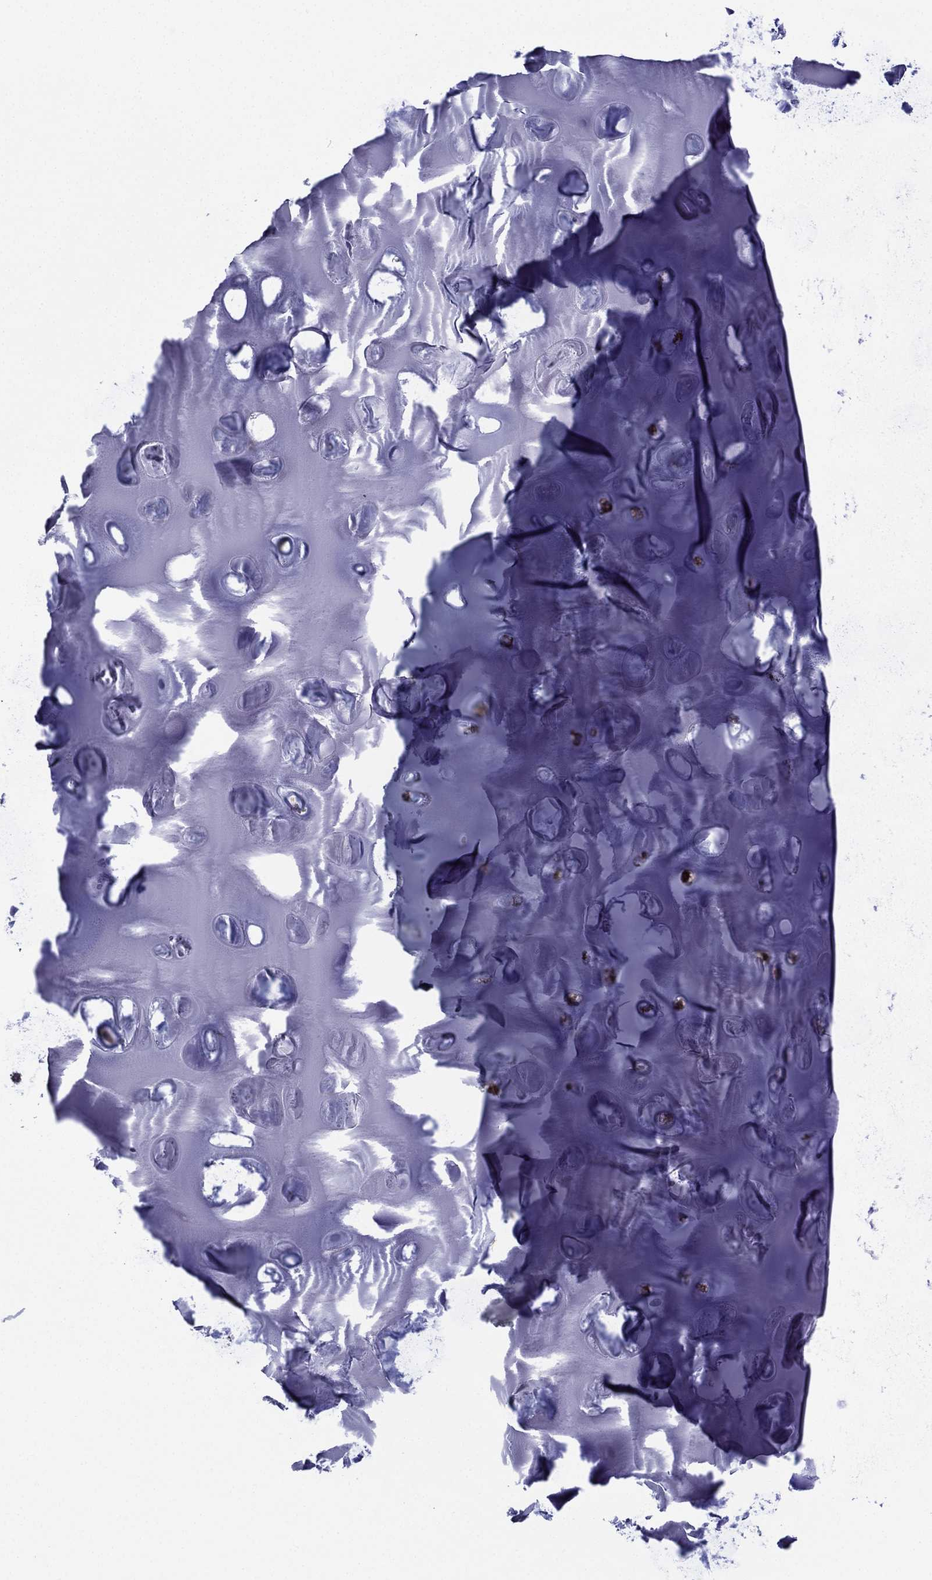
{"staining": {"intensity": "strong", "quantity": "<25%", "location": "cytoplasmic/membranous,nuclear"}, "tissue": "soft tissue", "cell_type": "Chondrocytes", "image_type": "normal", "snomed": [{"axis": "morphology", "description": "Normal tissue, NOS"}, {"axis": "morphology", "description": "Squamous cell carcinoma, NOS"}, {"axis": "topography", "description": "Cartilage tissue"}, {"axis": "topography", "description": "Lung"}], "caption": "A medium amount of strong cytoplasmic/membranous,nuclear expression is seen in about <25% of chondrocytes in normal soft tissue. The staining was performed using DAB to visualize the protein expression in brown, while the nuclei were stained in blue with hematoxylin (Magnification: 20x).", "gene": "FARSA", "patient": {"sex": "male", "age": 66}}